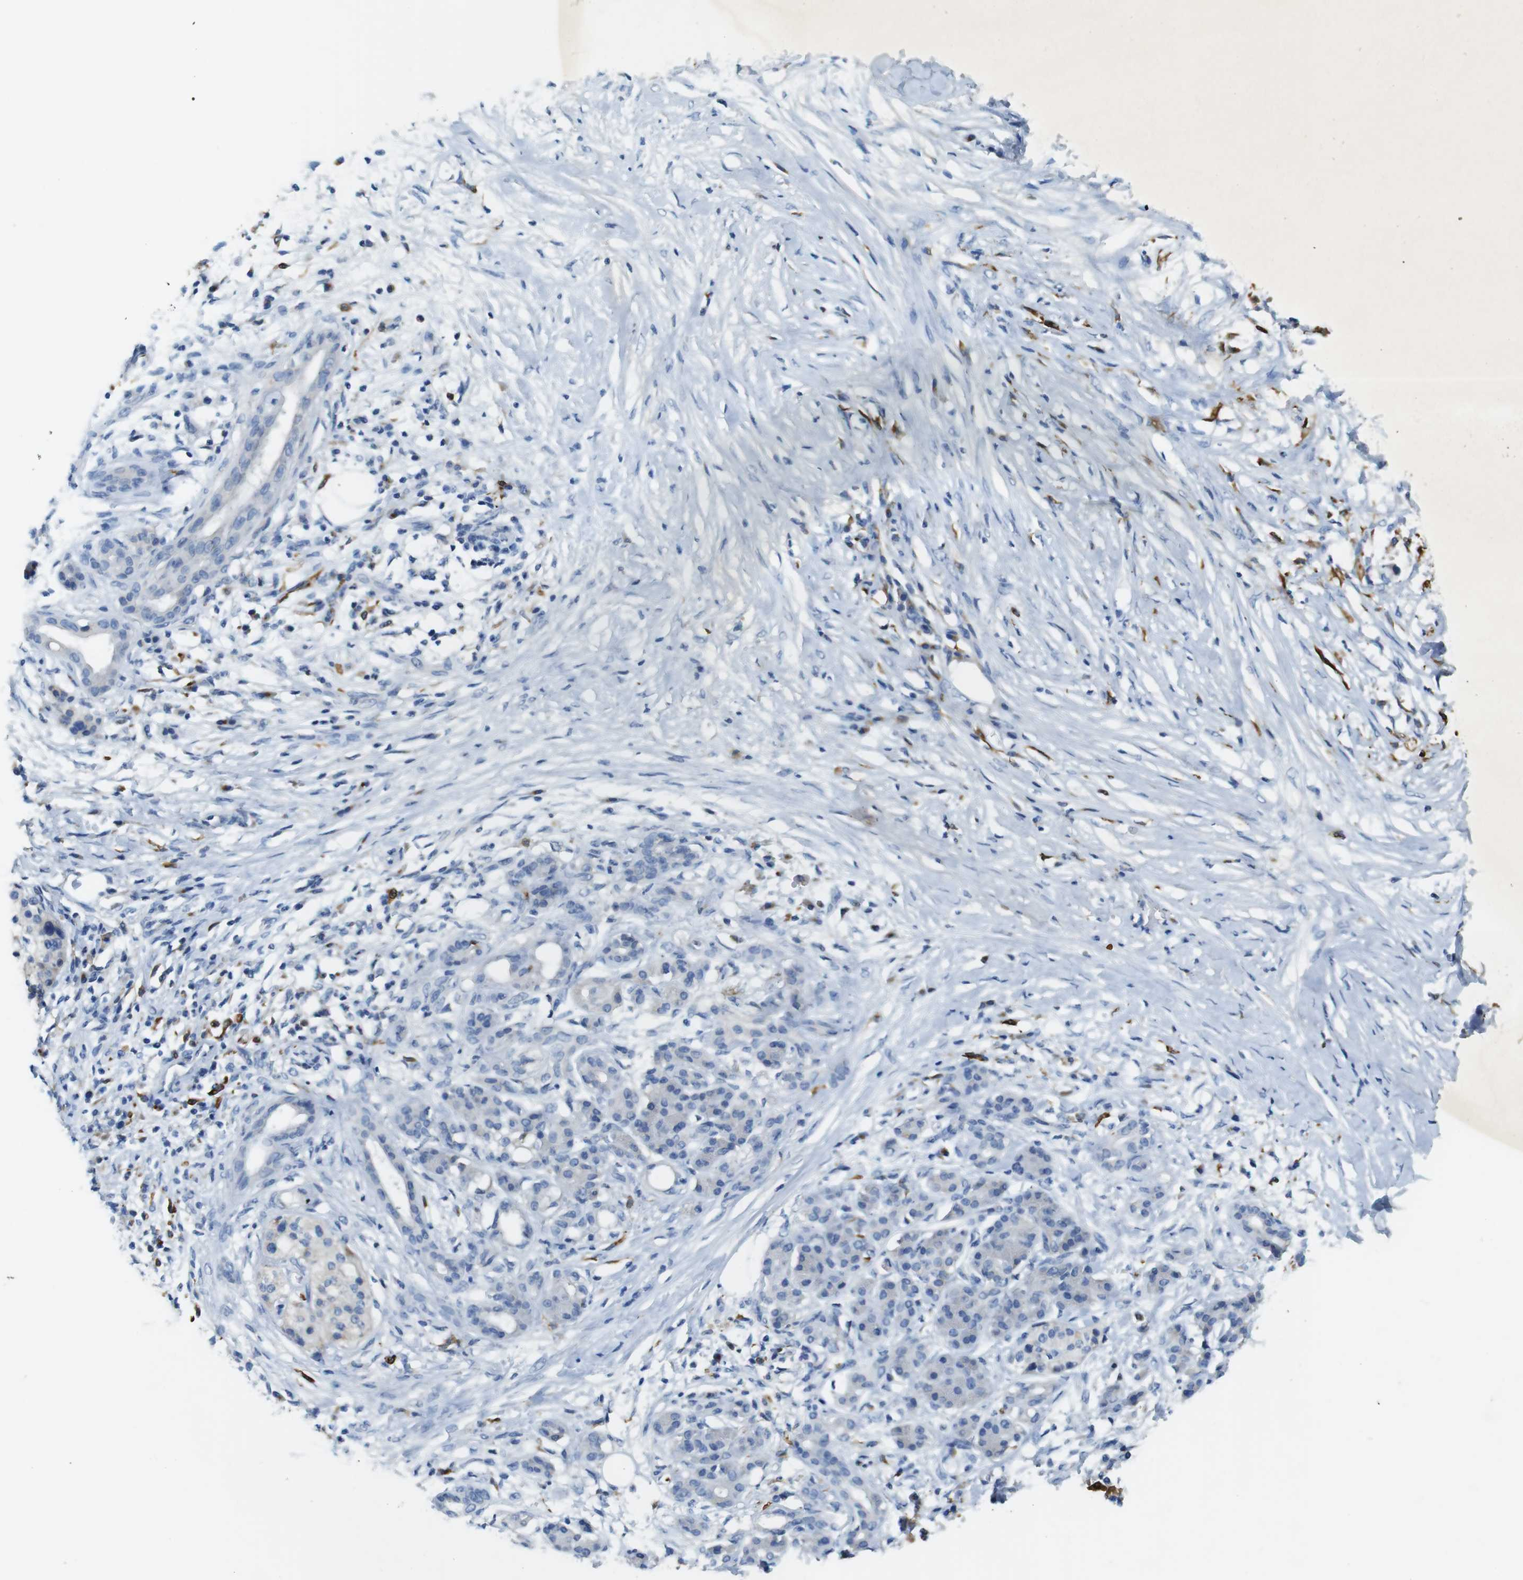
{"staining": {"intensity": "negative", "quantity": "none", "location": "none"}, "tissue": "pancreatic cancer", "cell_type": "Tumor cells", "image_type": "cancer", "snomed": [{"axis": "morphology", "description": "Adenocarcinoma, NOS"}, {"axis": "topography", "description": "Pancreas"}], "caption": "IHC of human pancreatic cancer shows no expression in tumor cells.", "gene": "CD320", "patient": {"sex": "male", "age": 77}}